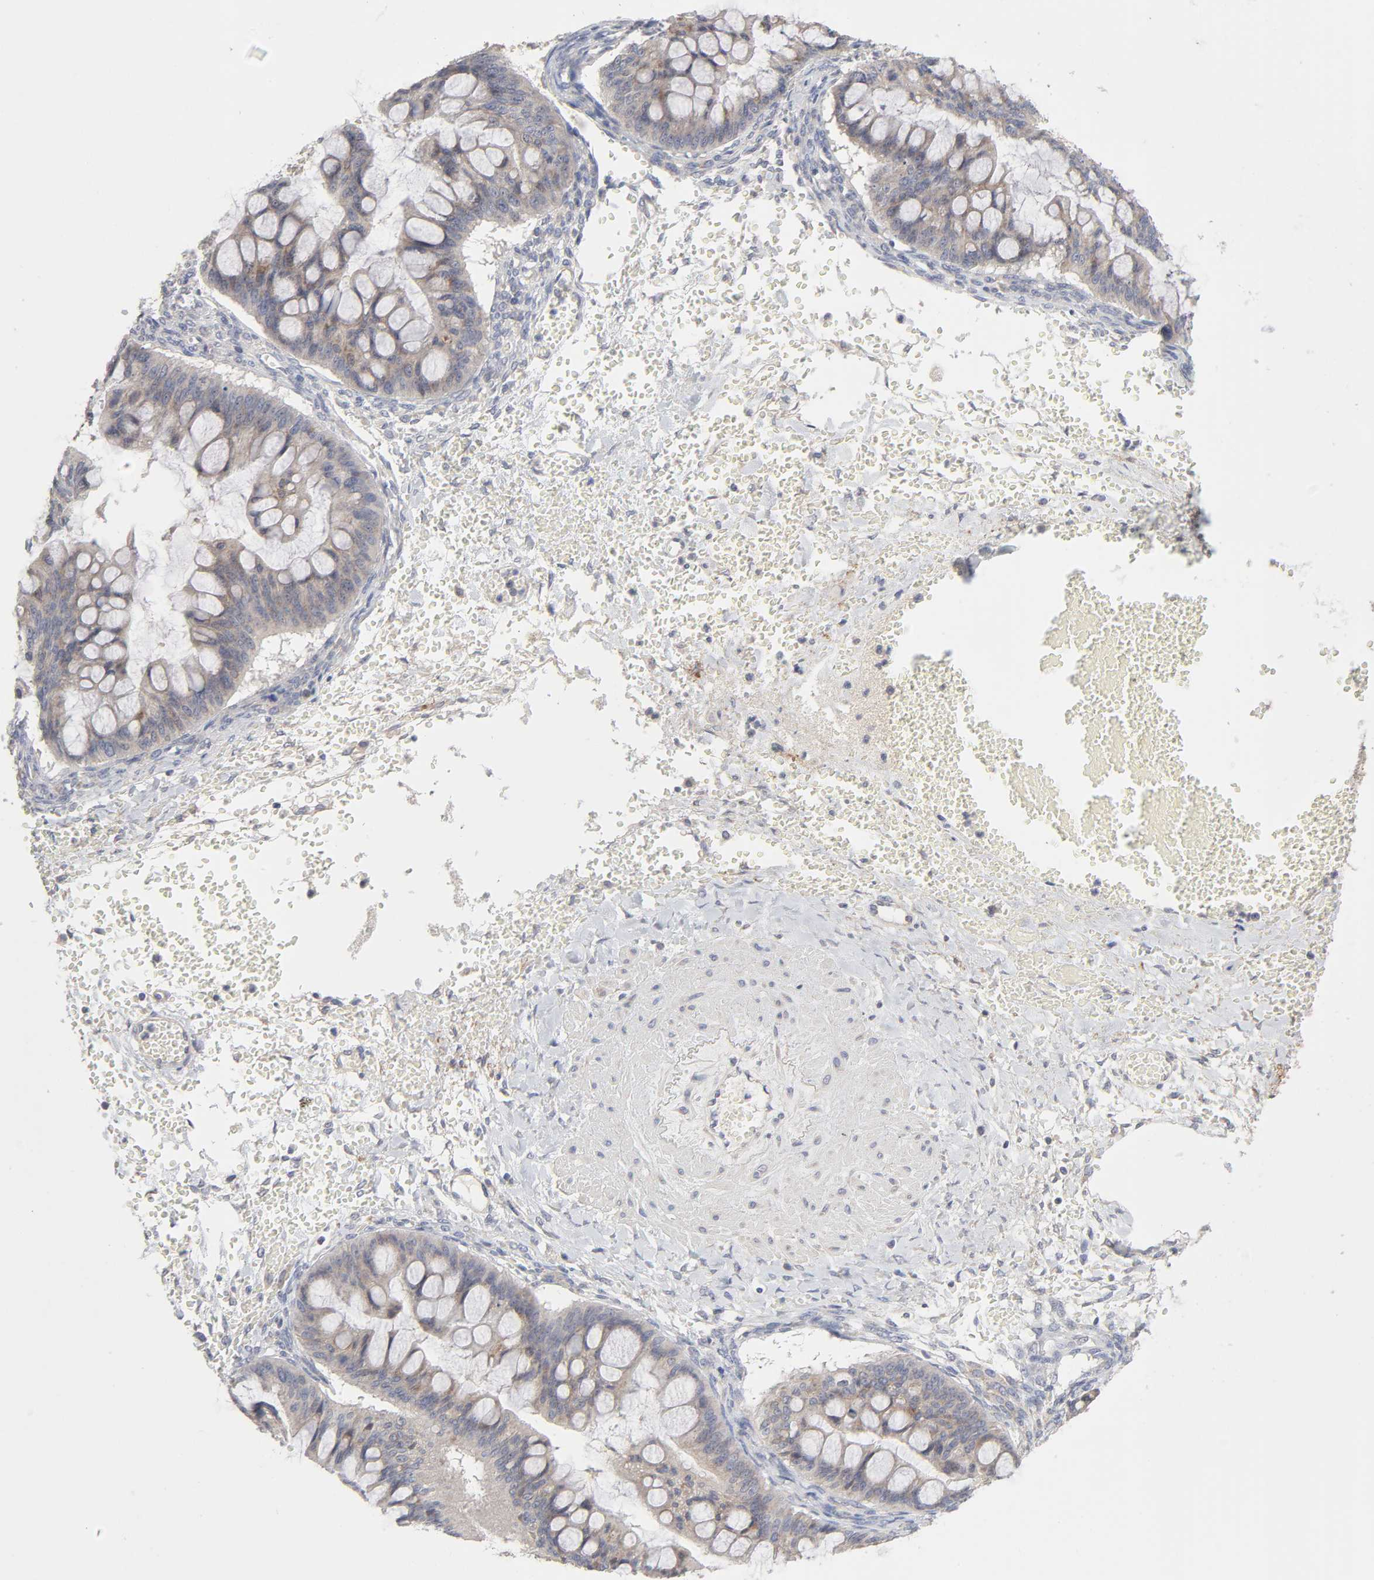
{"staining": {"intensity": "weak", "quantity": ">75%", "location": "cytoplasmic/membranous"}, "tissue": "ovarian cancer", "cell_type": "Tumor cells", "image_type": "cancer", "snomed": [{"axis": "morphology", "description": "Cystadenocarcinoma, mucinous, NOS"}, {"axis": "topography", "description": "Ovary"}], "caption": "Protein staining of ovarian cancer (mucinous cystadenocarcinoma) tissue reveals weak cytoplasmic/membranous positivity in approximately >75% of tumor cells.", "gene": "IL4R", "patient": {"sex": "female", "age": 73}}